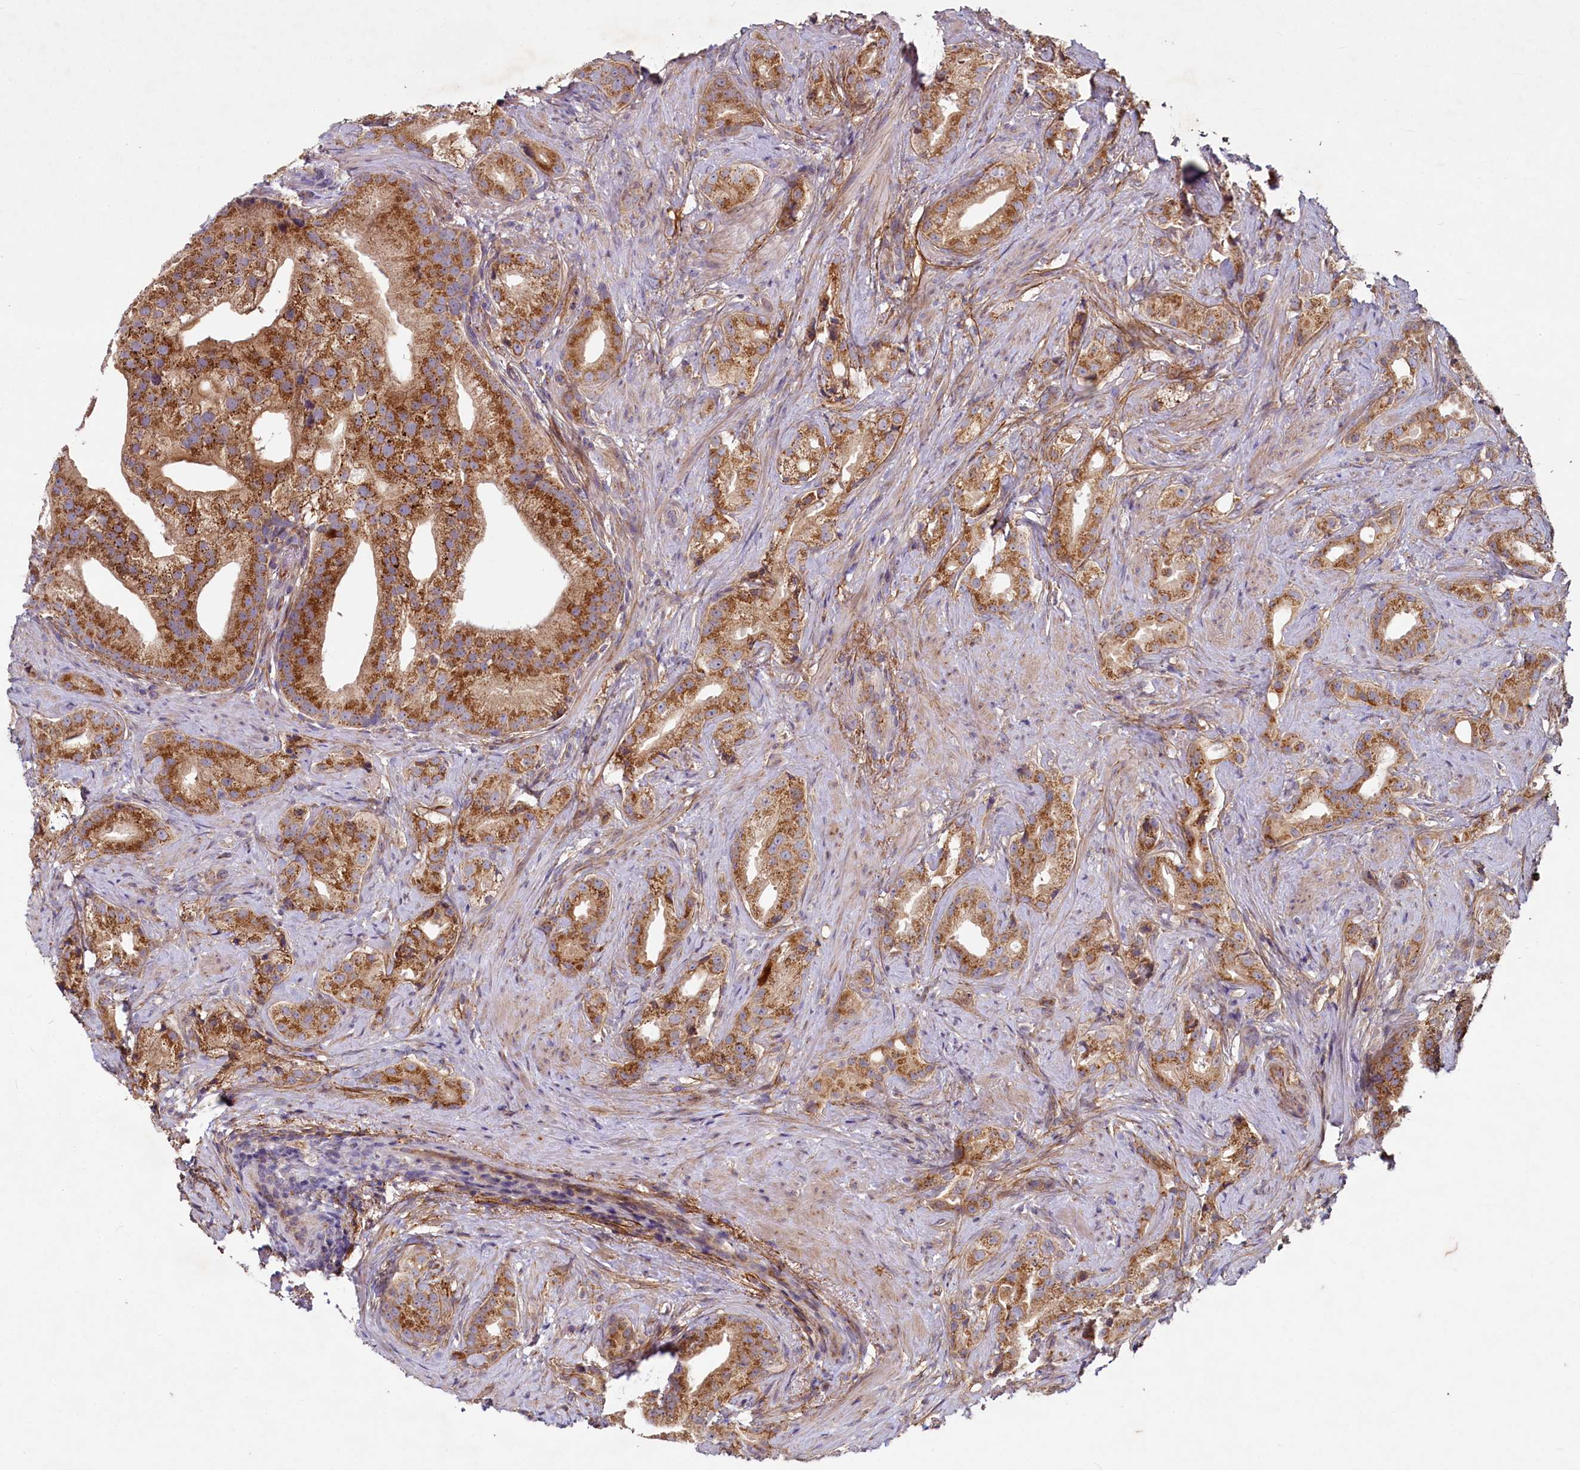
{"staining": {"intensity": "strong", "quantity": ">75%", "location": "cytoplasmic/membranous"}, "tissue": "prostate cancer", "cell_type": "Tumor cells", "image_type": "cancer", "snomed": [{"axis": "morphology", "description": "Adenocarcinoma, Low grade"}, {"axis": "topography", "description": "Prostate"}], "caption": "IHC photomicrograph of prostate adenocarcinoma (low-grade) stained for a protein (brown), which demonstrates high levels of strong cytoplasmic/membranous staining in approximately >75% of tumor cells.", "gene": "ADCY2", "patient": {"sex": "male", "age": 71}}